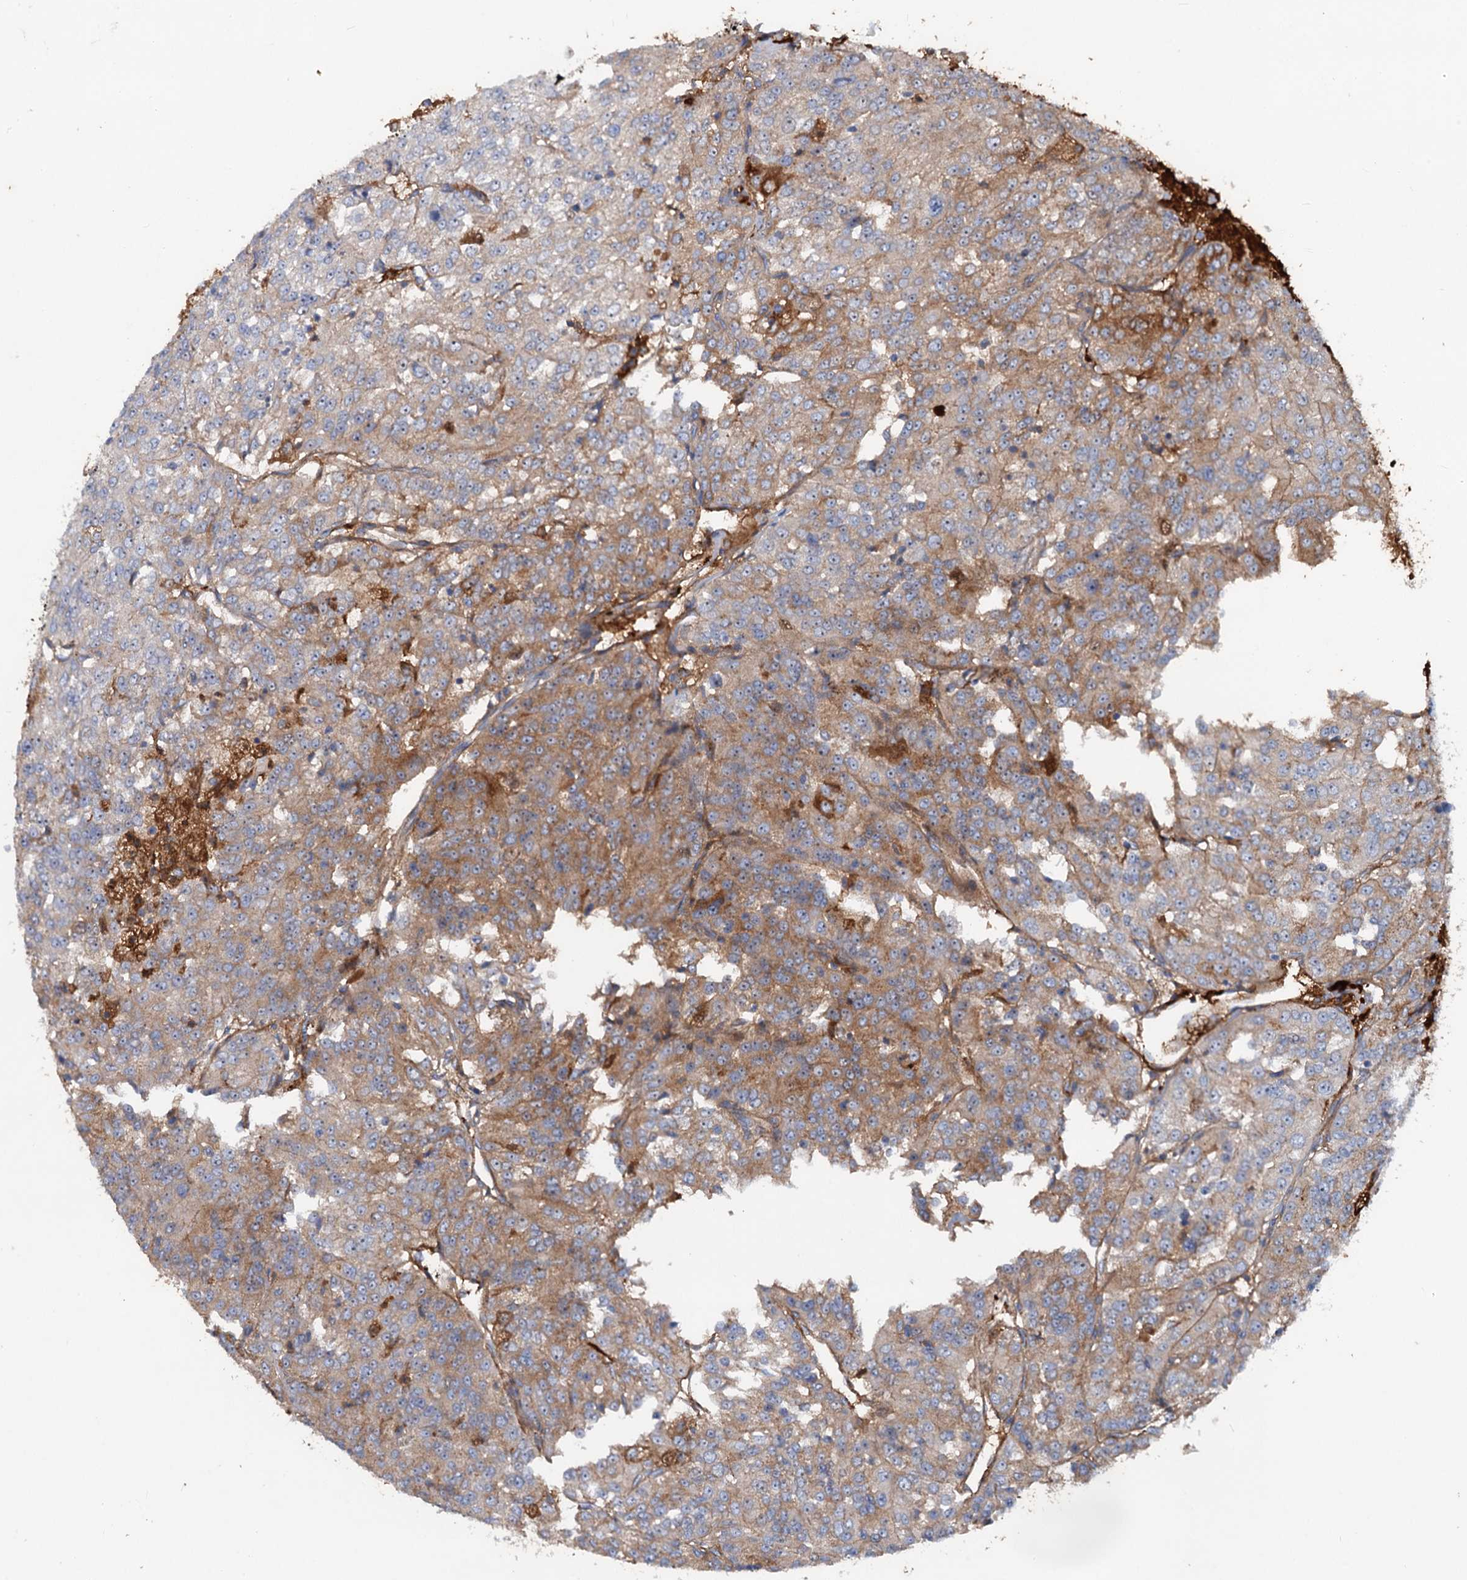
{"staining": {"intensity": "moderate", "quantity": ">75%", "location": "cytoplasmic/membranous"}, "tissue": "renal cancer", "cell_type": "Tumor cells", "image_type": "cancer", "snomed": [{"axis": "morphology", "description": "Adenocarcinoma, NOS"}, {"axis": "topography", "description": "Kidney"}], "caption": "This image shows immunohistochemistry staining of human renal cancer (adenocarcinoma), with medium moderate cytoplasmic/membranous staining in about >75% of tumor cells.", "gene": "CHRD", "patient": {"sex": "female", "age": 63}}